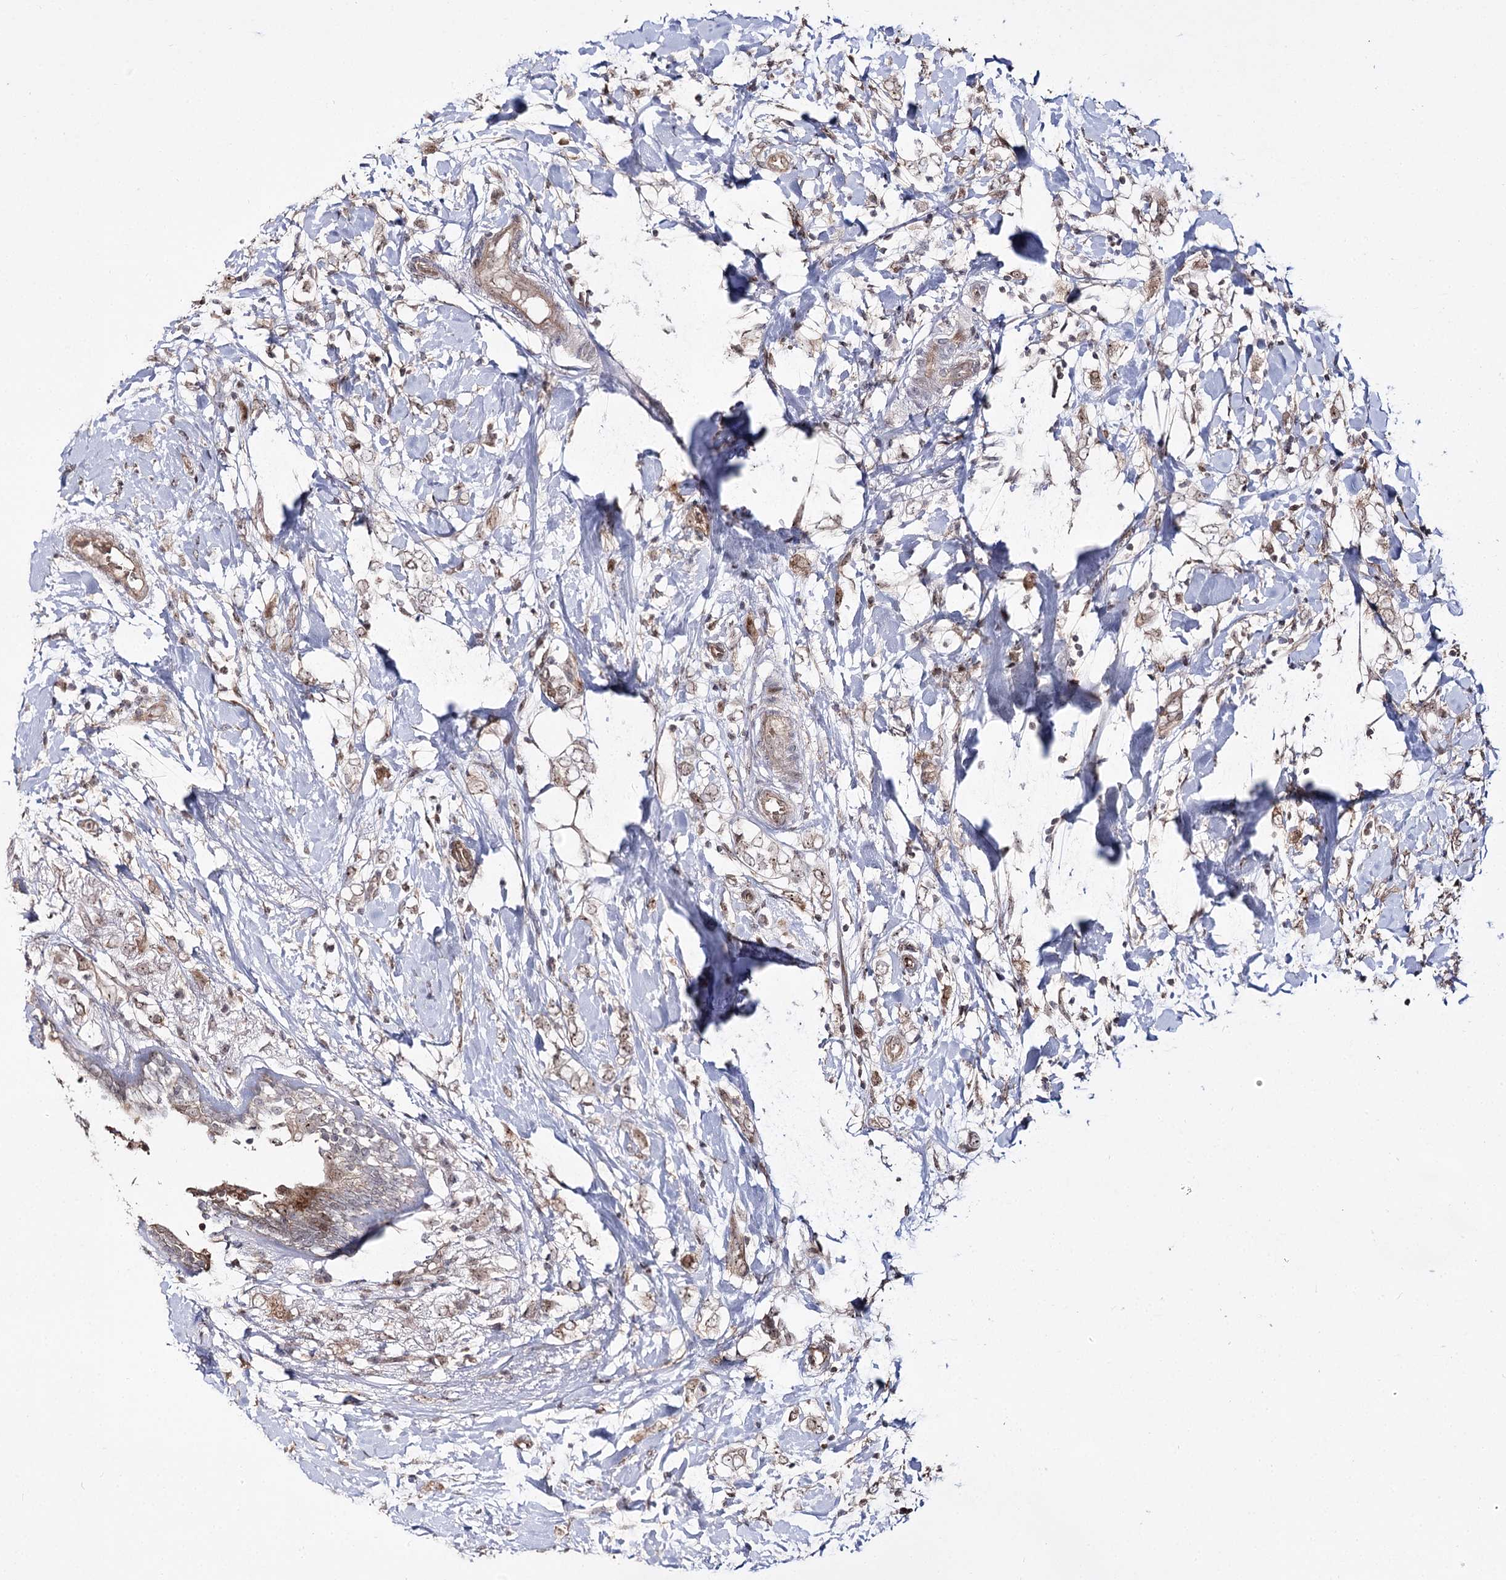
{"staining": {"intensity": "moderate", "quantity": ">75%", "location": "cytoplasmic/membranous,nuclear"}, "tissue": "breast cancer", "cell_type": "Tumor cells", "image_type": "cancer", "snomed": [{"axis": "morphology", "description": "Normal tissue, NOS"}, {"axis": "morphology", "description": "Lobular carcinoma"}, {"axis": "topography", "description": "Breast"}], "caption": "Protein expression analysis of human breast lobular carcinoma reveals moderate cytoplasmic/membranous and nuclear positivity in approximately >75% of tumor cells.", "gene": "RRP9", "patient": {"sex": "female", "age": 47}}